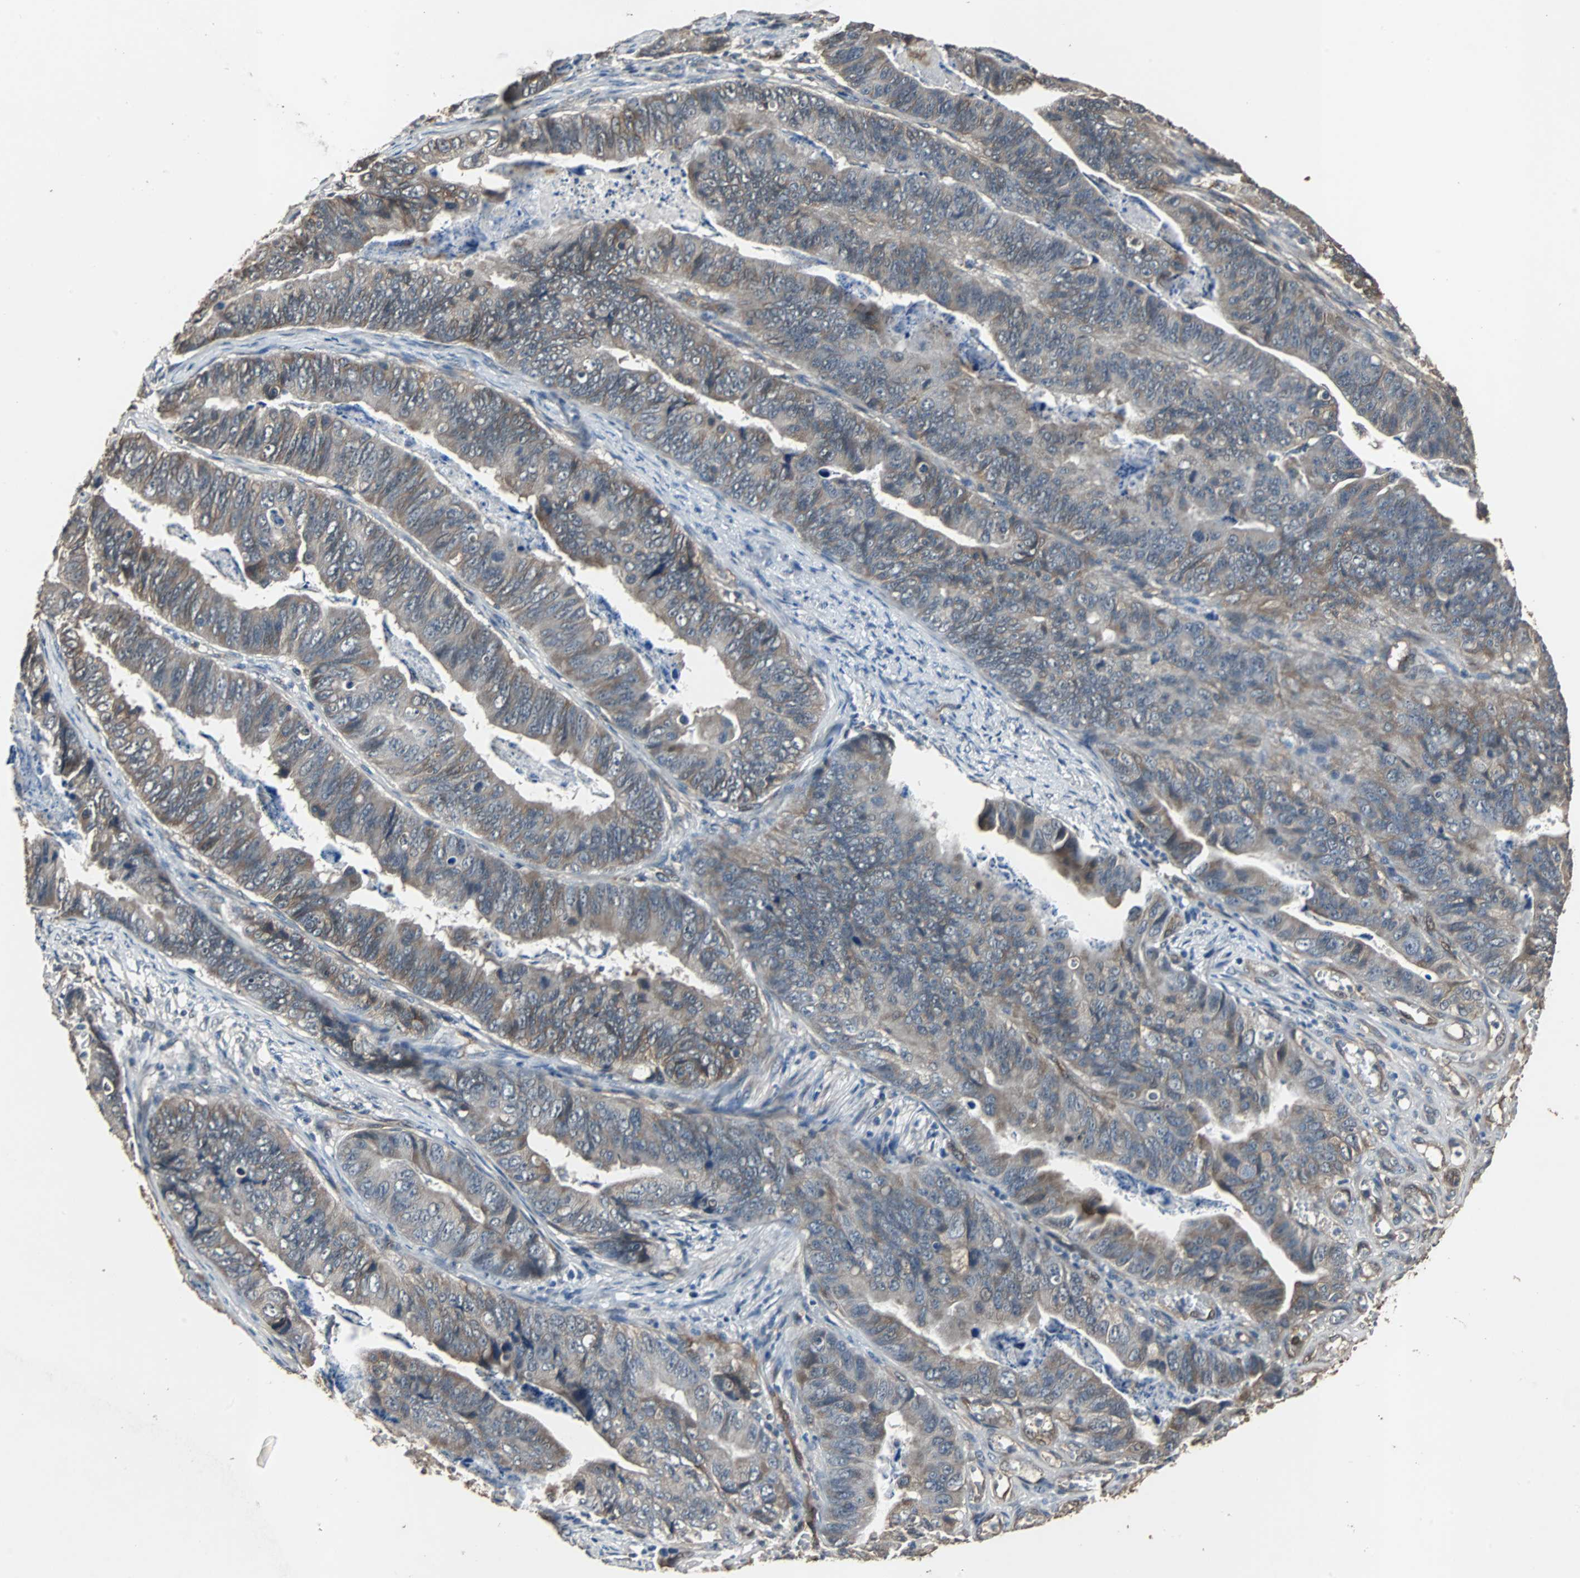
{"staining": {"intensity": "strong", "quantity": "25%-75%", "location": "cytoplasmic/membranous"}, "tissue": "stomach cancer", "cell_type": "Tumor cells", "image_type": "cancer", "snomed": [{"axis": "morphology", "description": "Adenocarcinoma, NOS"}, {"axis": "topography", "description": "Stomach, lower"}], "caption": "This is a photomicrograph of immunohistochemistry (IHC) staining of stomach cancer (adenocarcinoma), which shows strong expression in the cytoplasmic/membranous of tumor cells.", "gene": "NDRG1", "patient": {"sex": "male", "age": 77}}